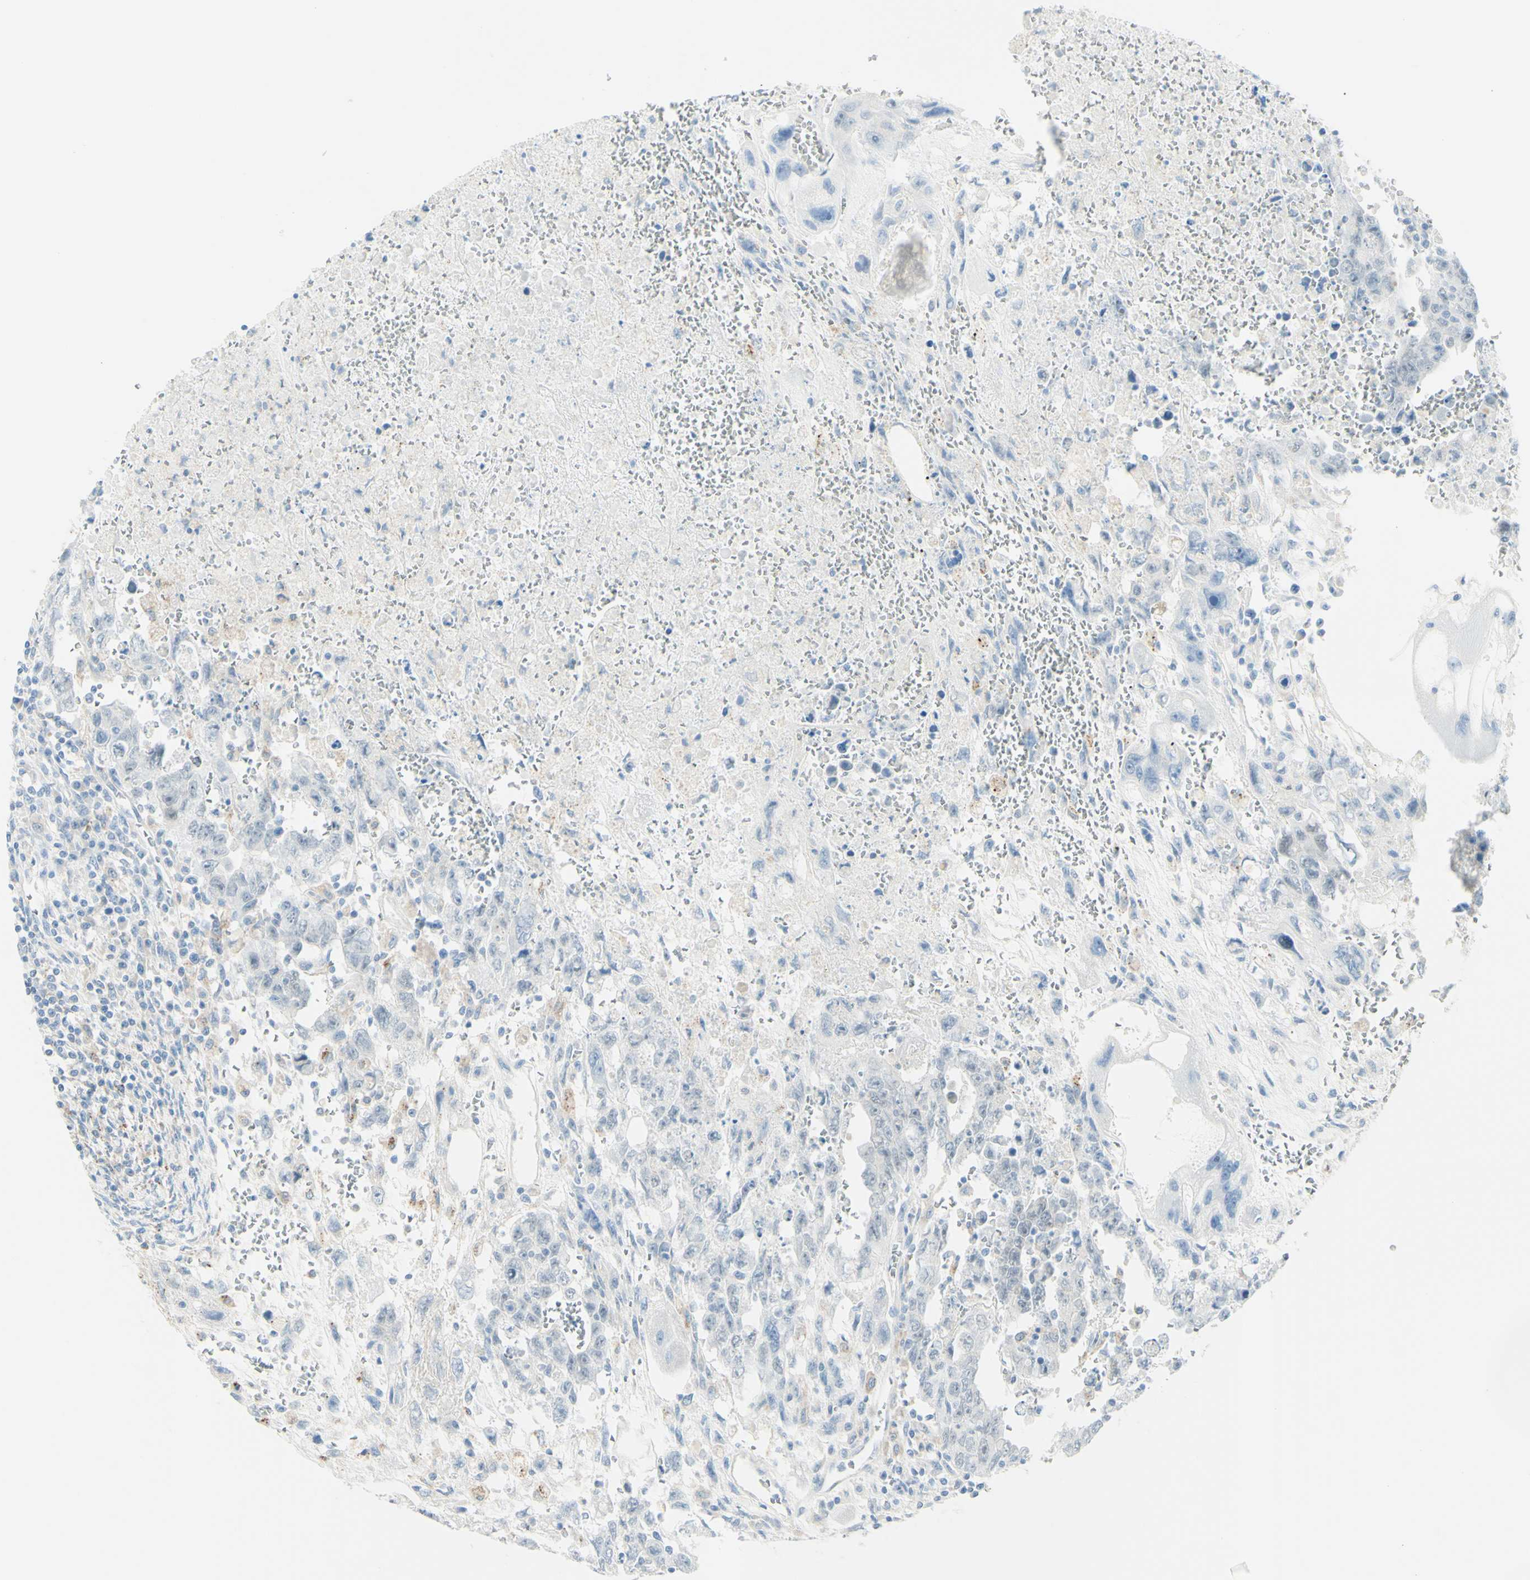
{"staining": {"intensity": "negative", "quantity": "none", "location": "none"}, "tissue": "testis cancer", "cell_type": "Tumor cells", "image_type": "cancer", "snomed": [{"axis": "morphology", "description": "Carcinoma, Embryonal, NOS"}, {"axis": "topography", "description": "Testis"}], "caption": "Immunohistochemistry (IHC) image of neoplastic tissue: human testis cancer (embryonal carcinoma) stained with DAB (3,3'-diaminobenzidine) demonstrates no significant protein expression in tumor cells.", "gene": "TSPAN1", "patient": {"sex": "male", "age": 28}}